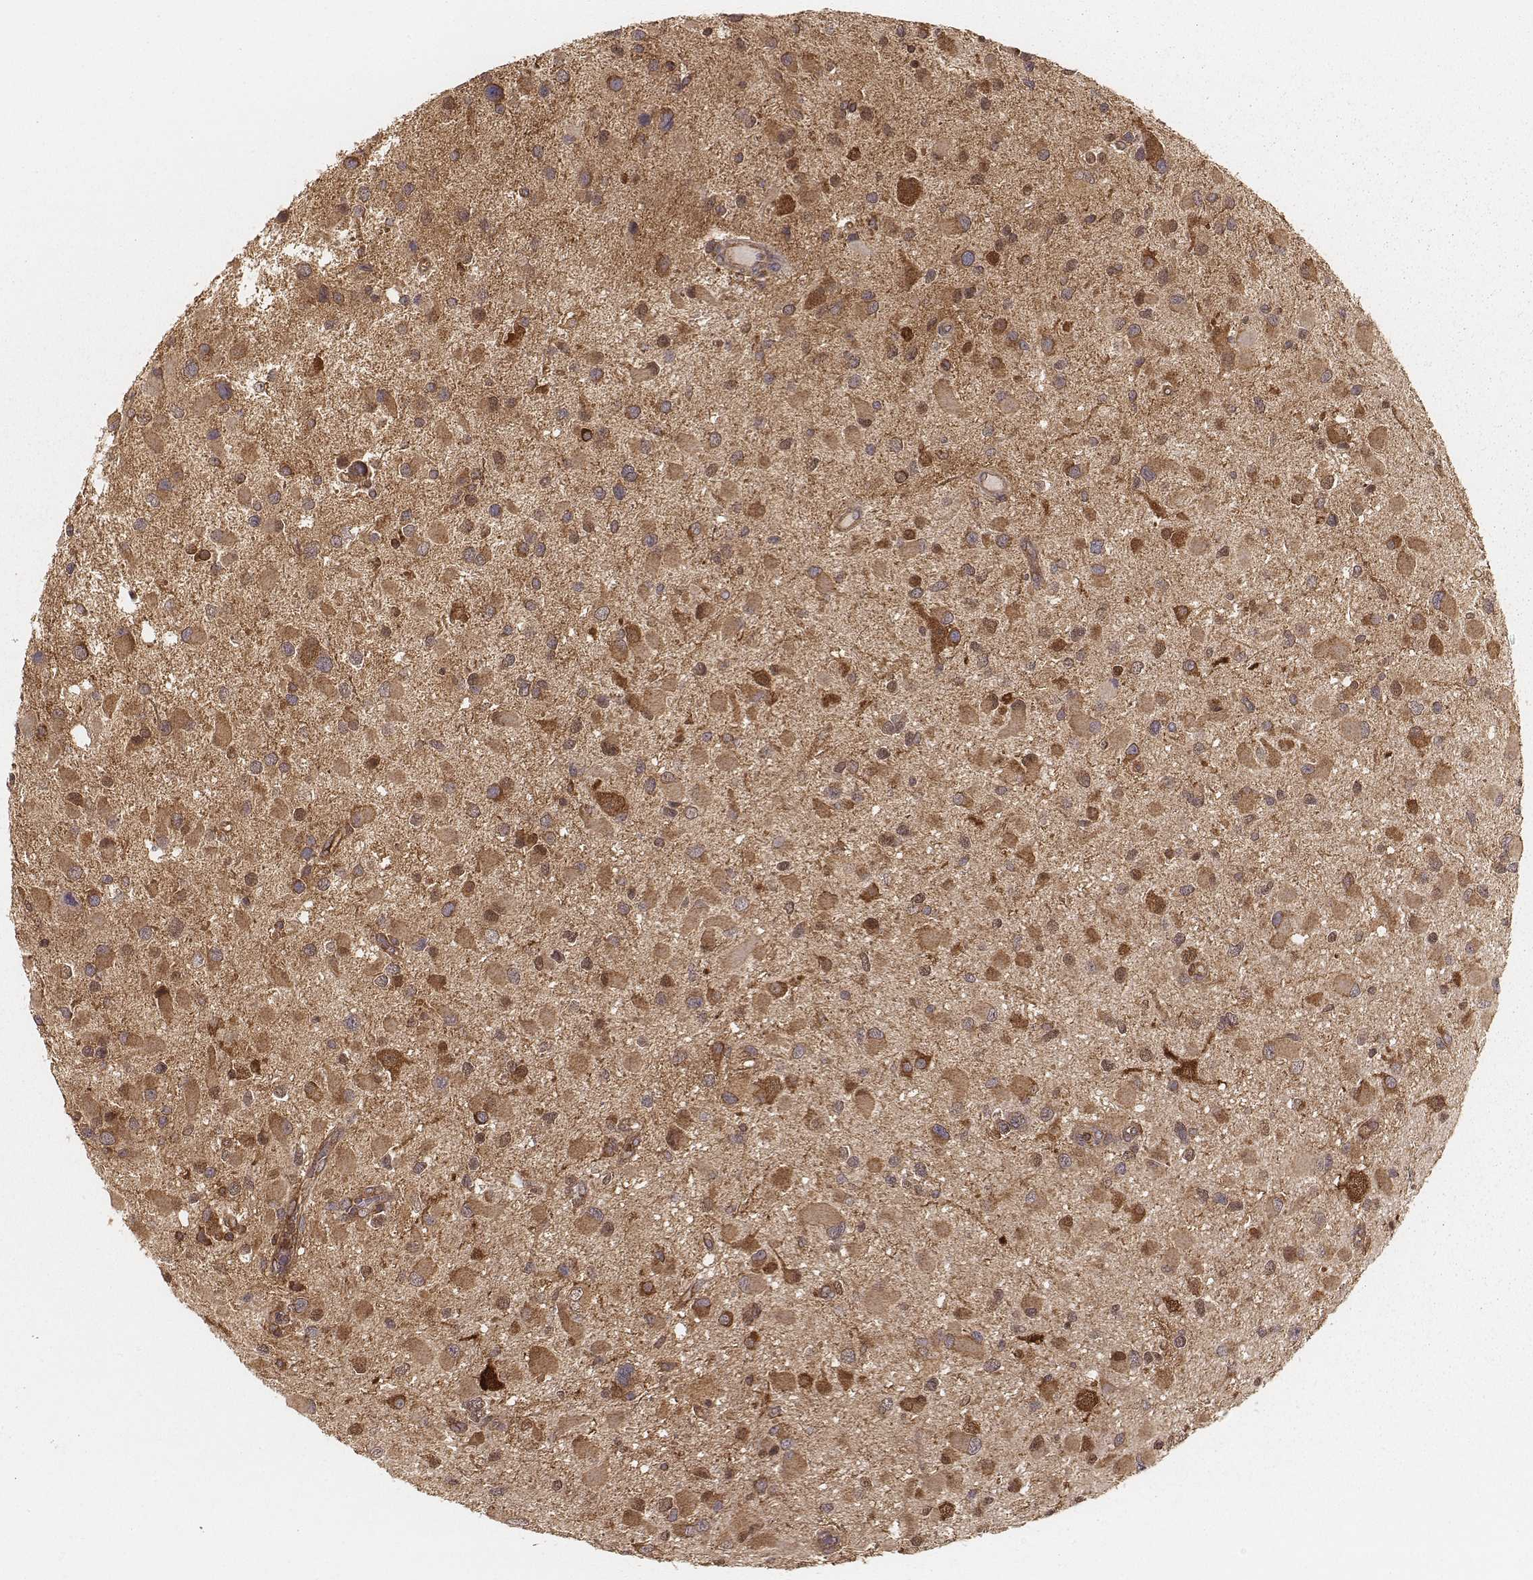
{"staining": {"intensity": "moderate", "quantity": ">75%", "location": "cytoplasmic/membranous"}, "tissue": "glioma", "cell_type": "Tumor cells", "image_type": "cancer", "snomed": [{"axis": "morphology", "description": "Glioma, malignant, Low grade"}, {"axis": "topography", "description": "Brain"}], "caption": "An immunohistochemistry image of tumor tissue is shown. Protein staining in brown labels moderate cytoplasmic/membranous positivity in malignant low-grade glioma within tumor cells.", "gene": "CARS1", "patient": {"sex": "female", "age": 32}}